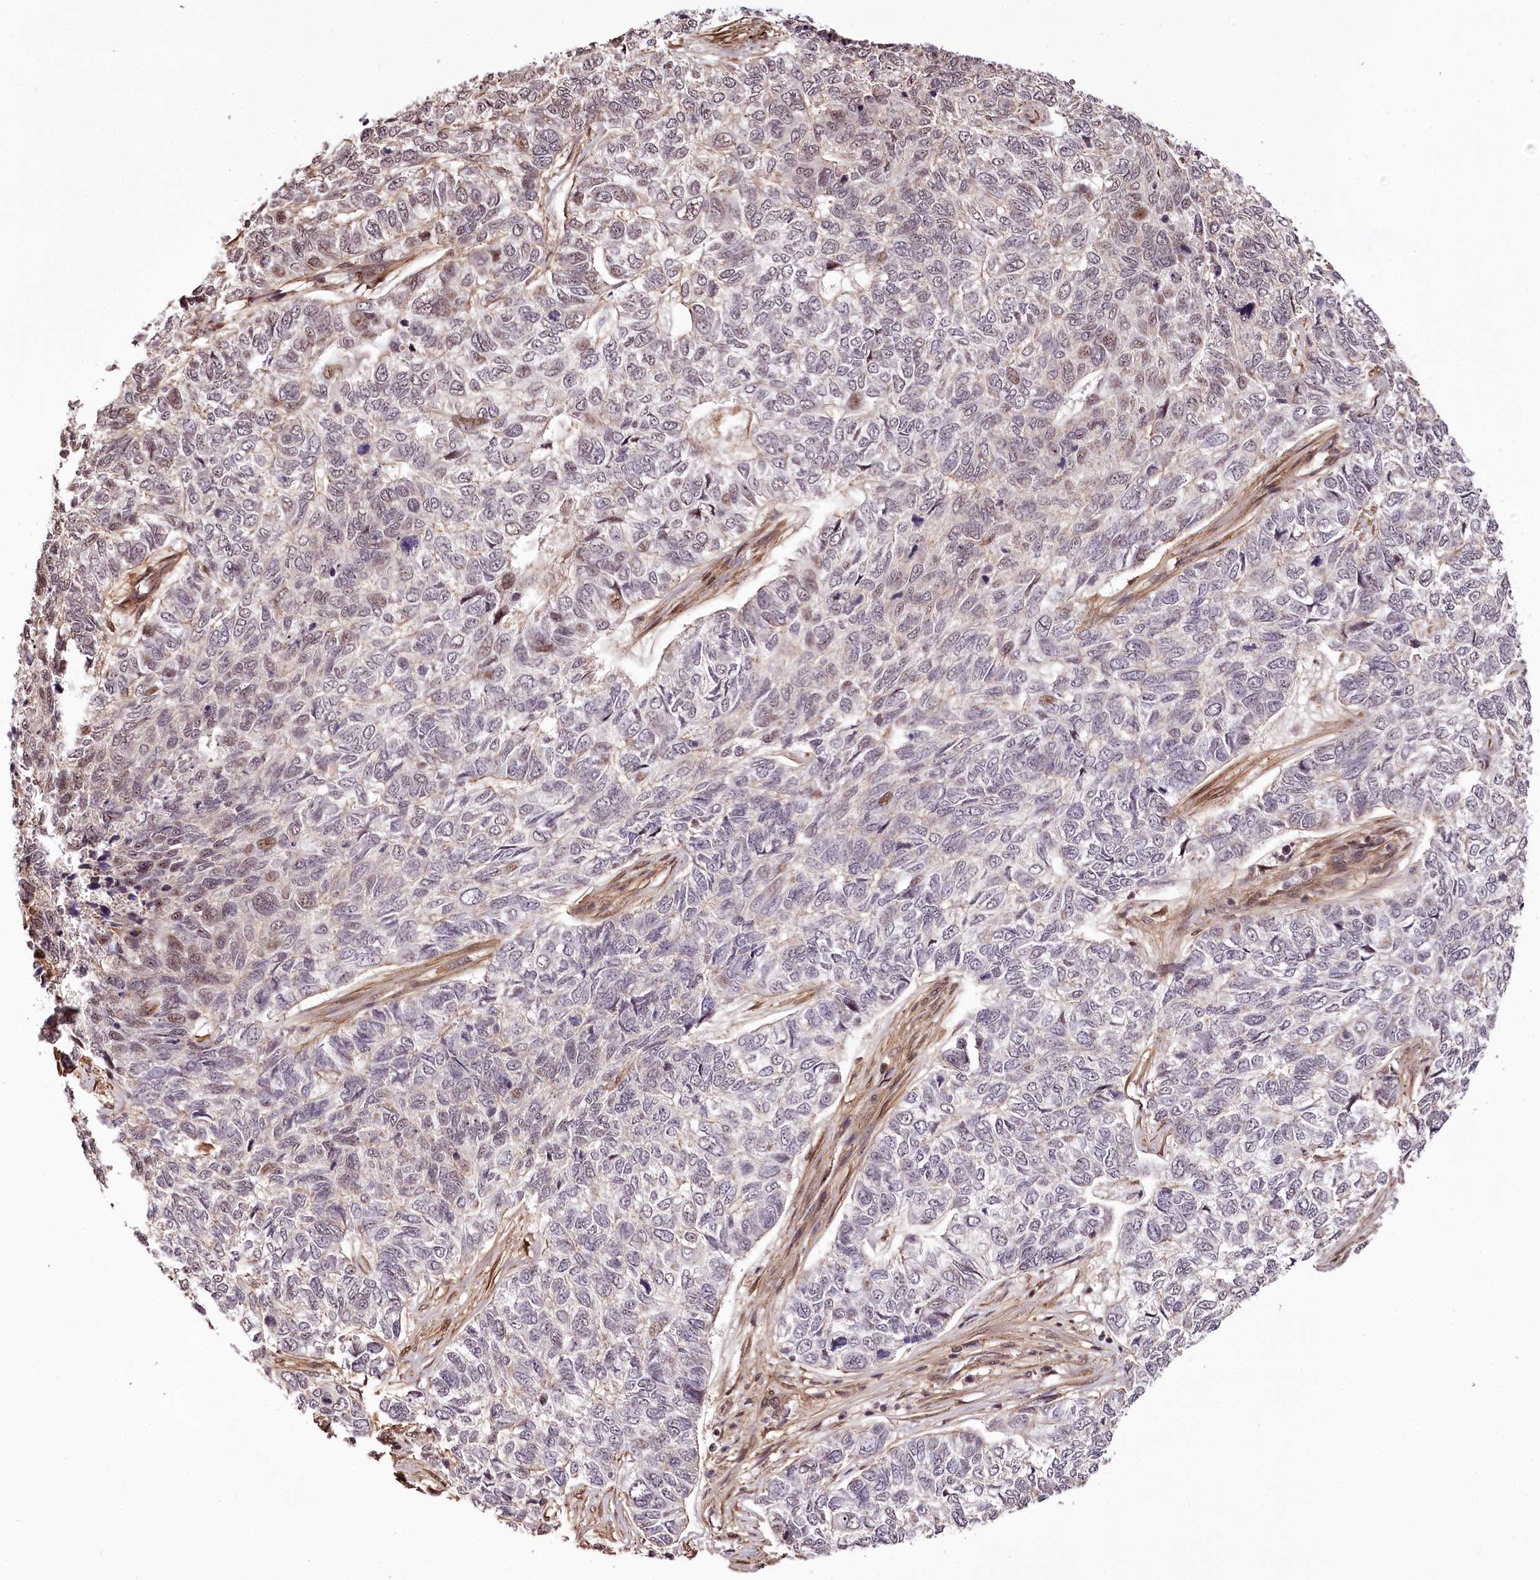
{"staining": {"intensity": "moderate", "quantity": "<25%", "location": "nuclear"}, "tissue": "skin cancer", "cell_type": "Tumor cells", "image_type": "cancer", "snomed": [{"axis": "morphology", "description": "Basal cell carcinoma"}, {"axis": "topography", "description": "Skin"}], "caption": "Immunohistochemistry photomicrograph of neoplastic tissue: skin basal cell carcinoma stained using IHC reveals low levels of moderate protein expression localized specifically in the nuclear of tumor cells, appearing as a nuclear brown color.", "gene": "TTC33", "patient": {"sex": "female", "age": 65}}